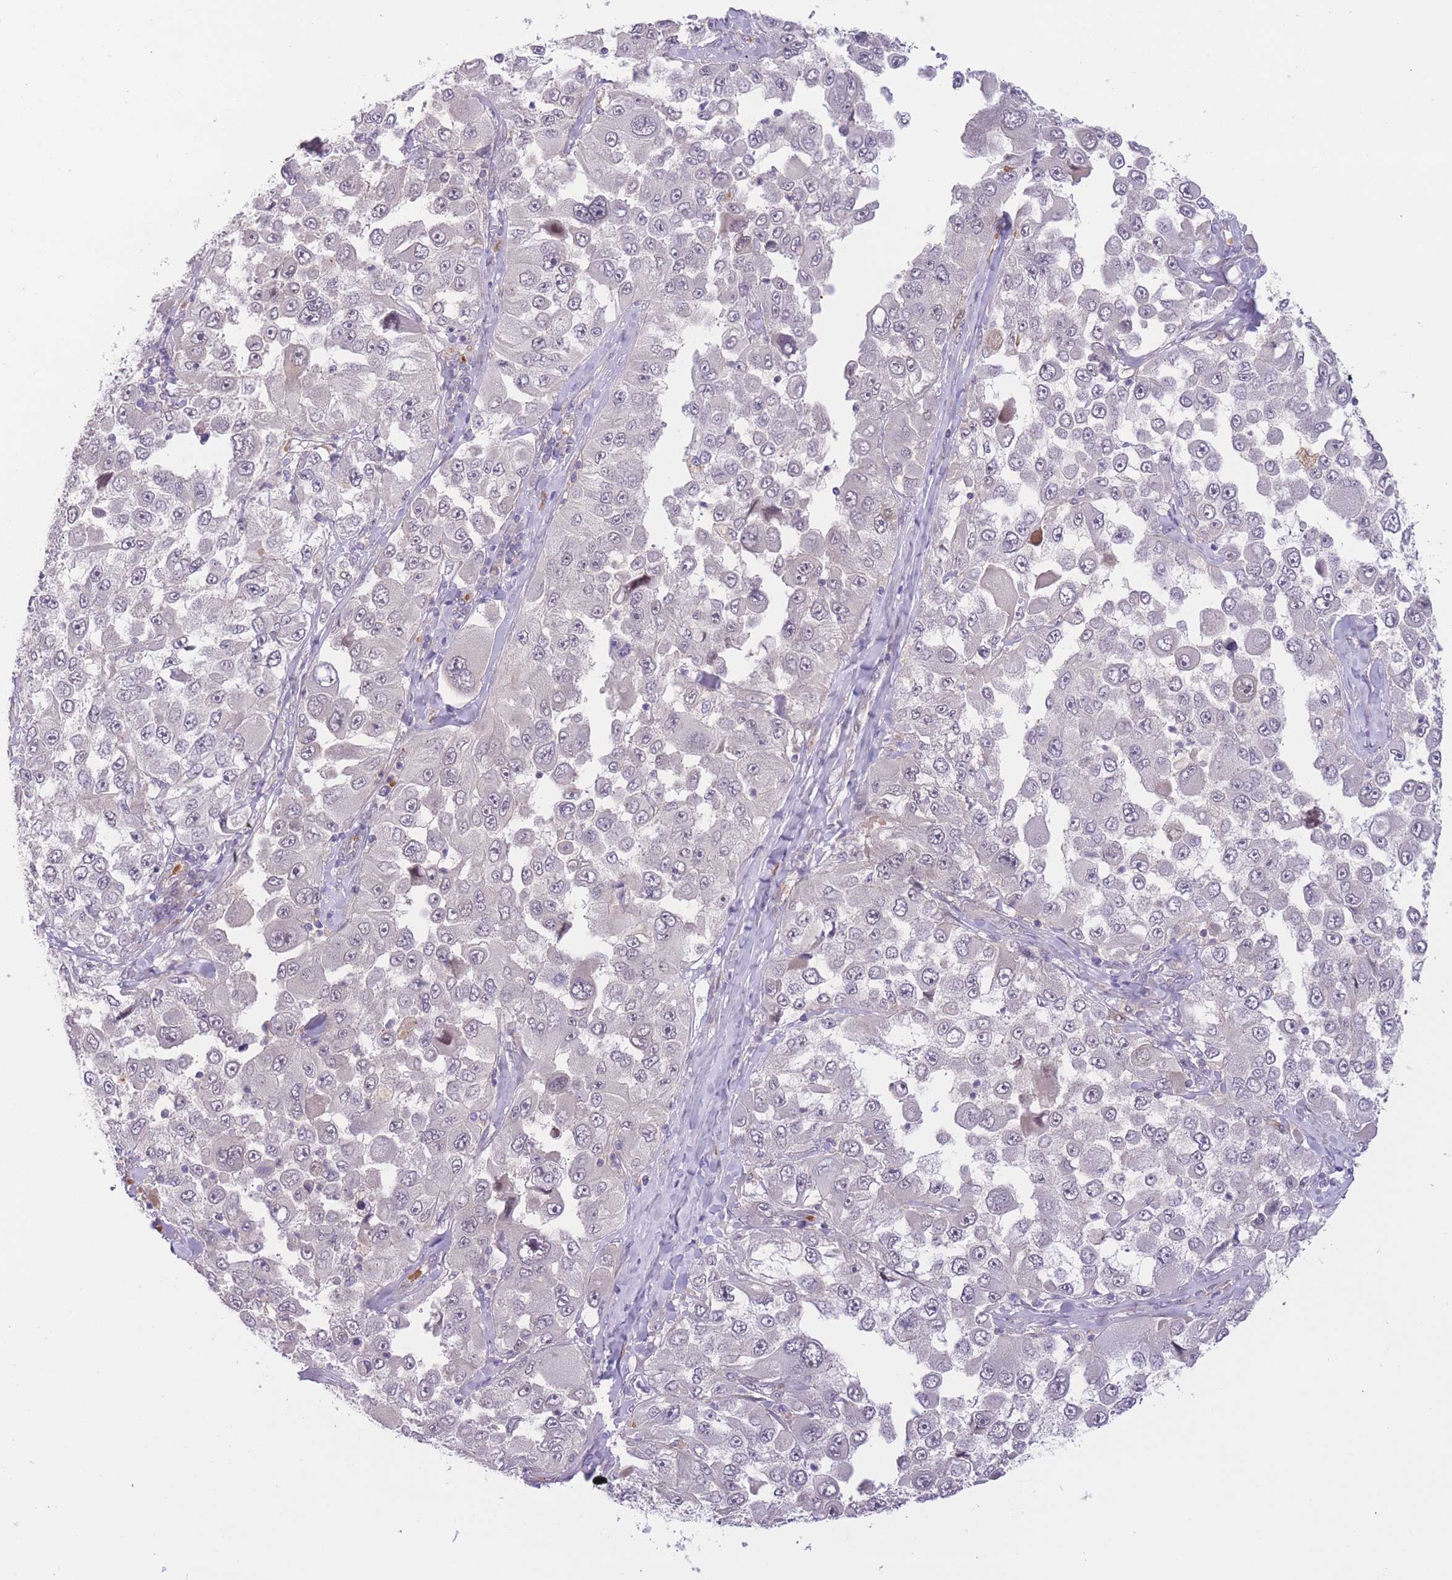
{"staining": {"intensity": "negative", "quantity": "none", "location": "none"}, "tissue": "melanoma", "cell_type": "Tumor cells", "image_type": "cancer", "snomed": [{"axis": "morphology", "description": "Malignant melanoma, Metastatic site"}, {"axis": "topography", "description": "Lymph node"}], "caption": "Melanoma was stained to show a protein in brown. There is no significant staining in tumor cells.", "gene": "FUT5", "patient": {"sex": "male", "age": 62}}